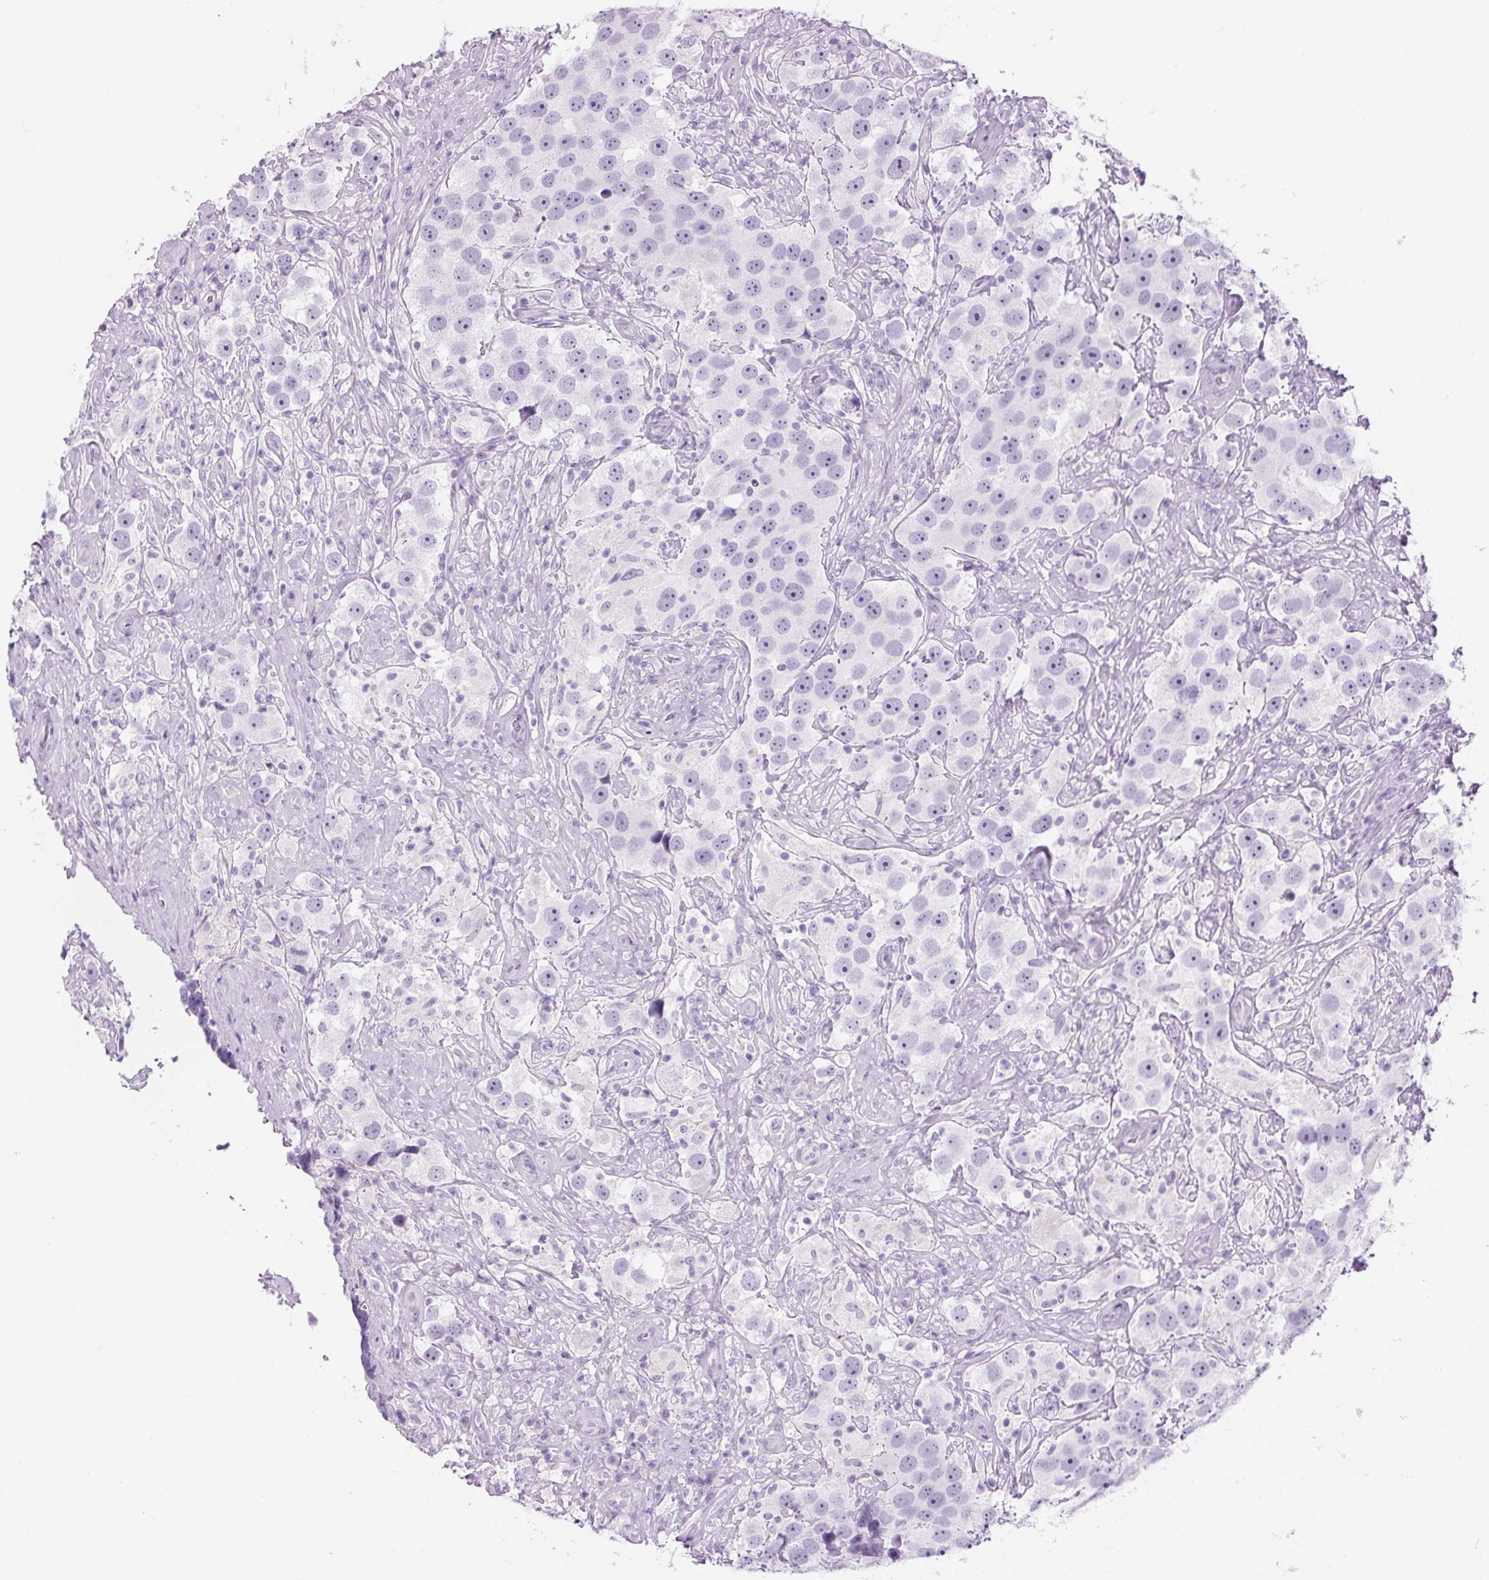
{"staining": {"intensity": "negative", "quantity": "none", "location": "none"}, "tissue": "testis cancer", "cell_type": "Tumor cells", "image_type": "cancer", "snomed": [{"axis": "morphology", "description": "Seminoma, NOS"}, {"axis": "topography", "description": "Testis"}], "caption": "The micrograph shows no staining of tumor cells in testis seminoma.", "gene": "YIF1B", "patient": {"sex": "male", "age": 49}}